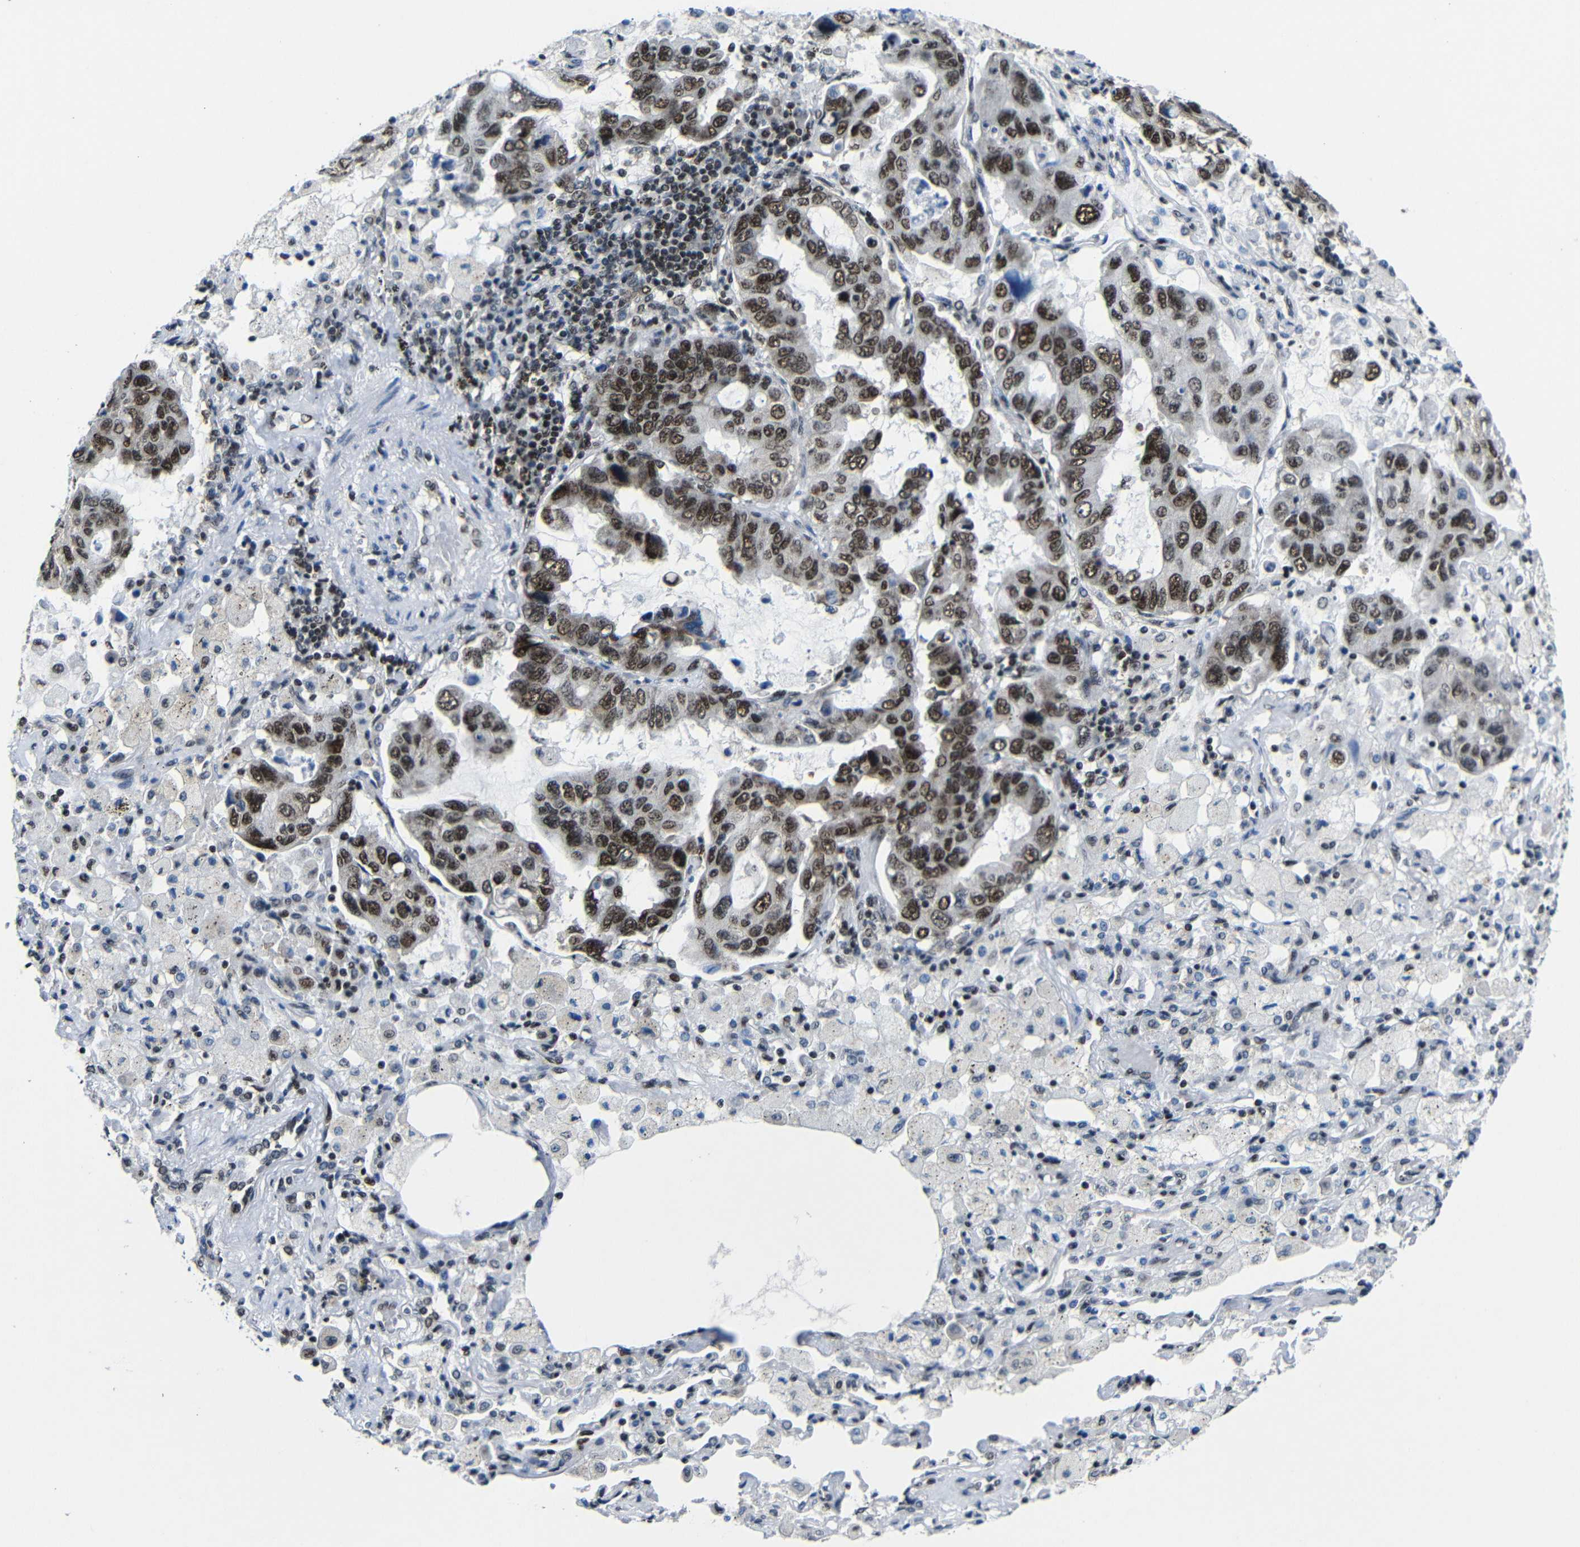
{"staining": {"intensity": "strong", "quantity": ">75%", "location": "nuclear"}, "tissue": "lung cancer", "cell_type": "Tumor cells", "image_type": "cancer", "snomed": [{"axis": "morphology", "description": "Adenocarcinoma, NOS"}, {"axis": "topography", "description": "Lung"}], "caption": "DAB (3,3'-diaminobenzidine) immunohistochemical staining of human adenocarcinoma (lung) exhibits strong nuclear protein staining in approximately >75% of tumor cells. (Brightfield microscopy of DAB IHC at high magnification).", "gene": "PTBP1", "patient": {"sex": "male", "age": 64}}